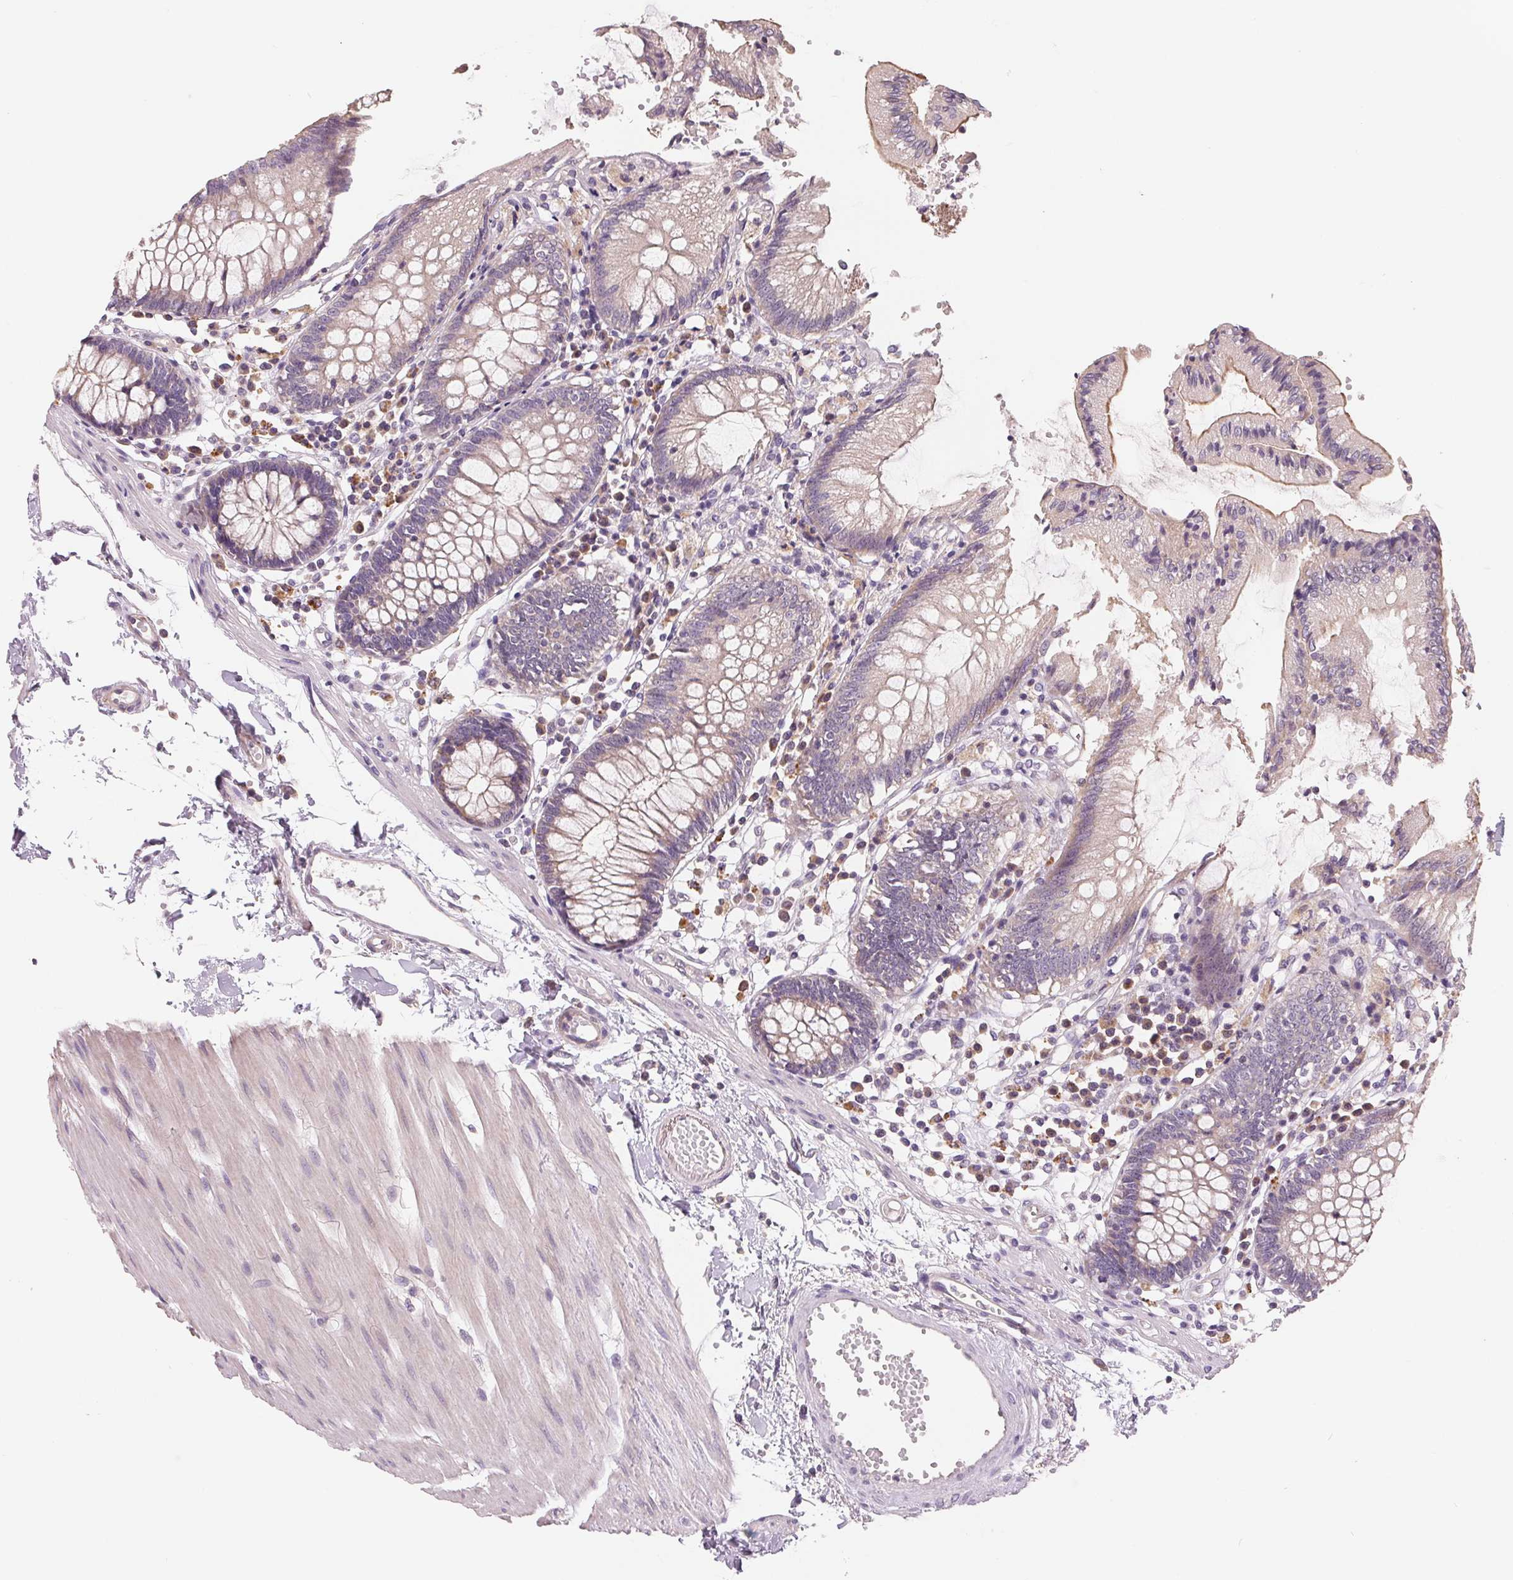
{"staining": {"intensity": "moderate", "quantity": "<25%", "location": "cytoplasmic/membranous"}, "tissue": "colon", "cell_type": "Endothelial cells", "image_type": "normal", "snomed": [{"axis": "morphology", "description": "Normal tissue, NOS"}, {"axis": "morphology", "description": "Adenocarcinoma, NOS"}, {"axis": "topography", "description": "Colon"}], "caption": "Immunohistochemical staining of normal human colon shows <25% levels of moderate cytoplasmic/membranous protein positivity in about <25% of endothelial cells.", "gene": "VTCN1", "patient": {"sex": "male", "age": 83}}